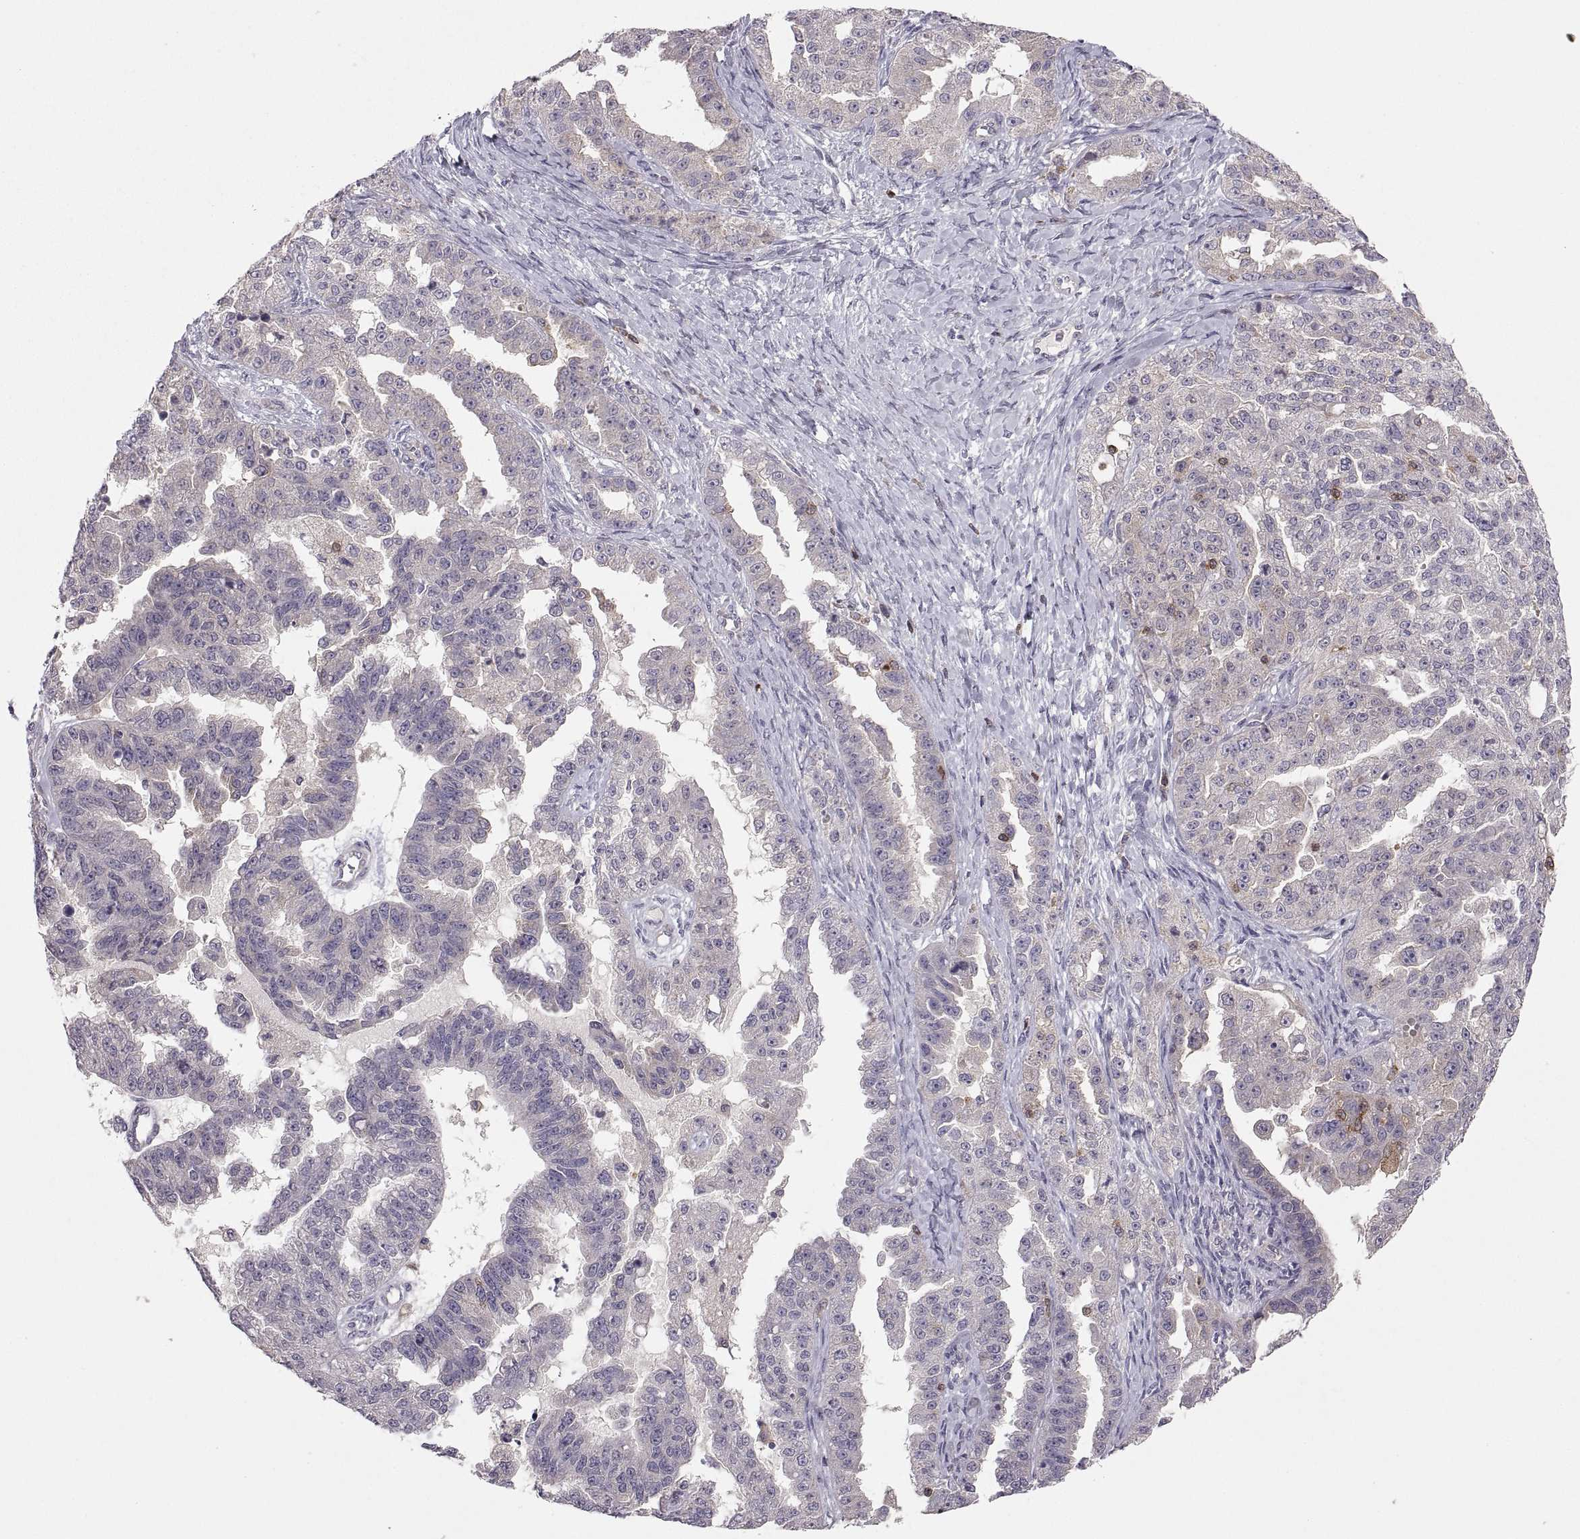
{"staining": {"intensity": "weak", "quantity": "<25%", "location": "cytoplasmic/membranous"}, "tissue": "ovarian cancer", "cell_type": "Tumor cells", "image_type": "cancer", "snomed": [{"axis": "morphology", "description": "Cystadenocarcinoma, serous, NOS"}, {"axis": "topography", "description": "Ovary"}], "caption": "An immunohistochemistry (IHC) image of ovarian cancer is shown. There is no staining in tumor cells of ovarian cancer. (Stains: DAB (3,3'-diaminobenzidine) immunohistochemistry (IHC) with hematoxylin counter stain, Microscopy: brightfield microscopy at high magnification).", "gene": "EZR", "patient": {"sex": "female", "age": 58}}